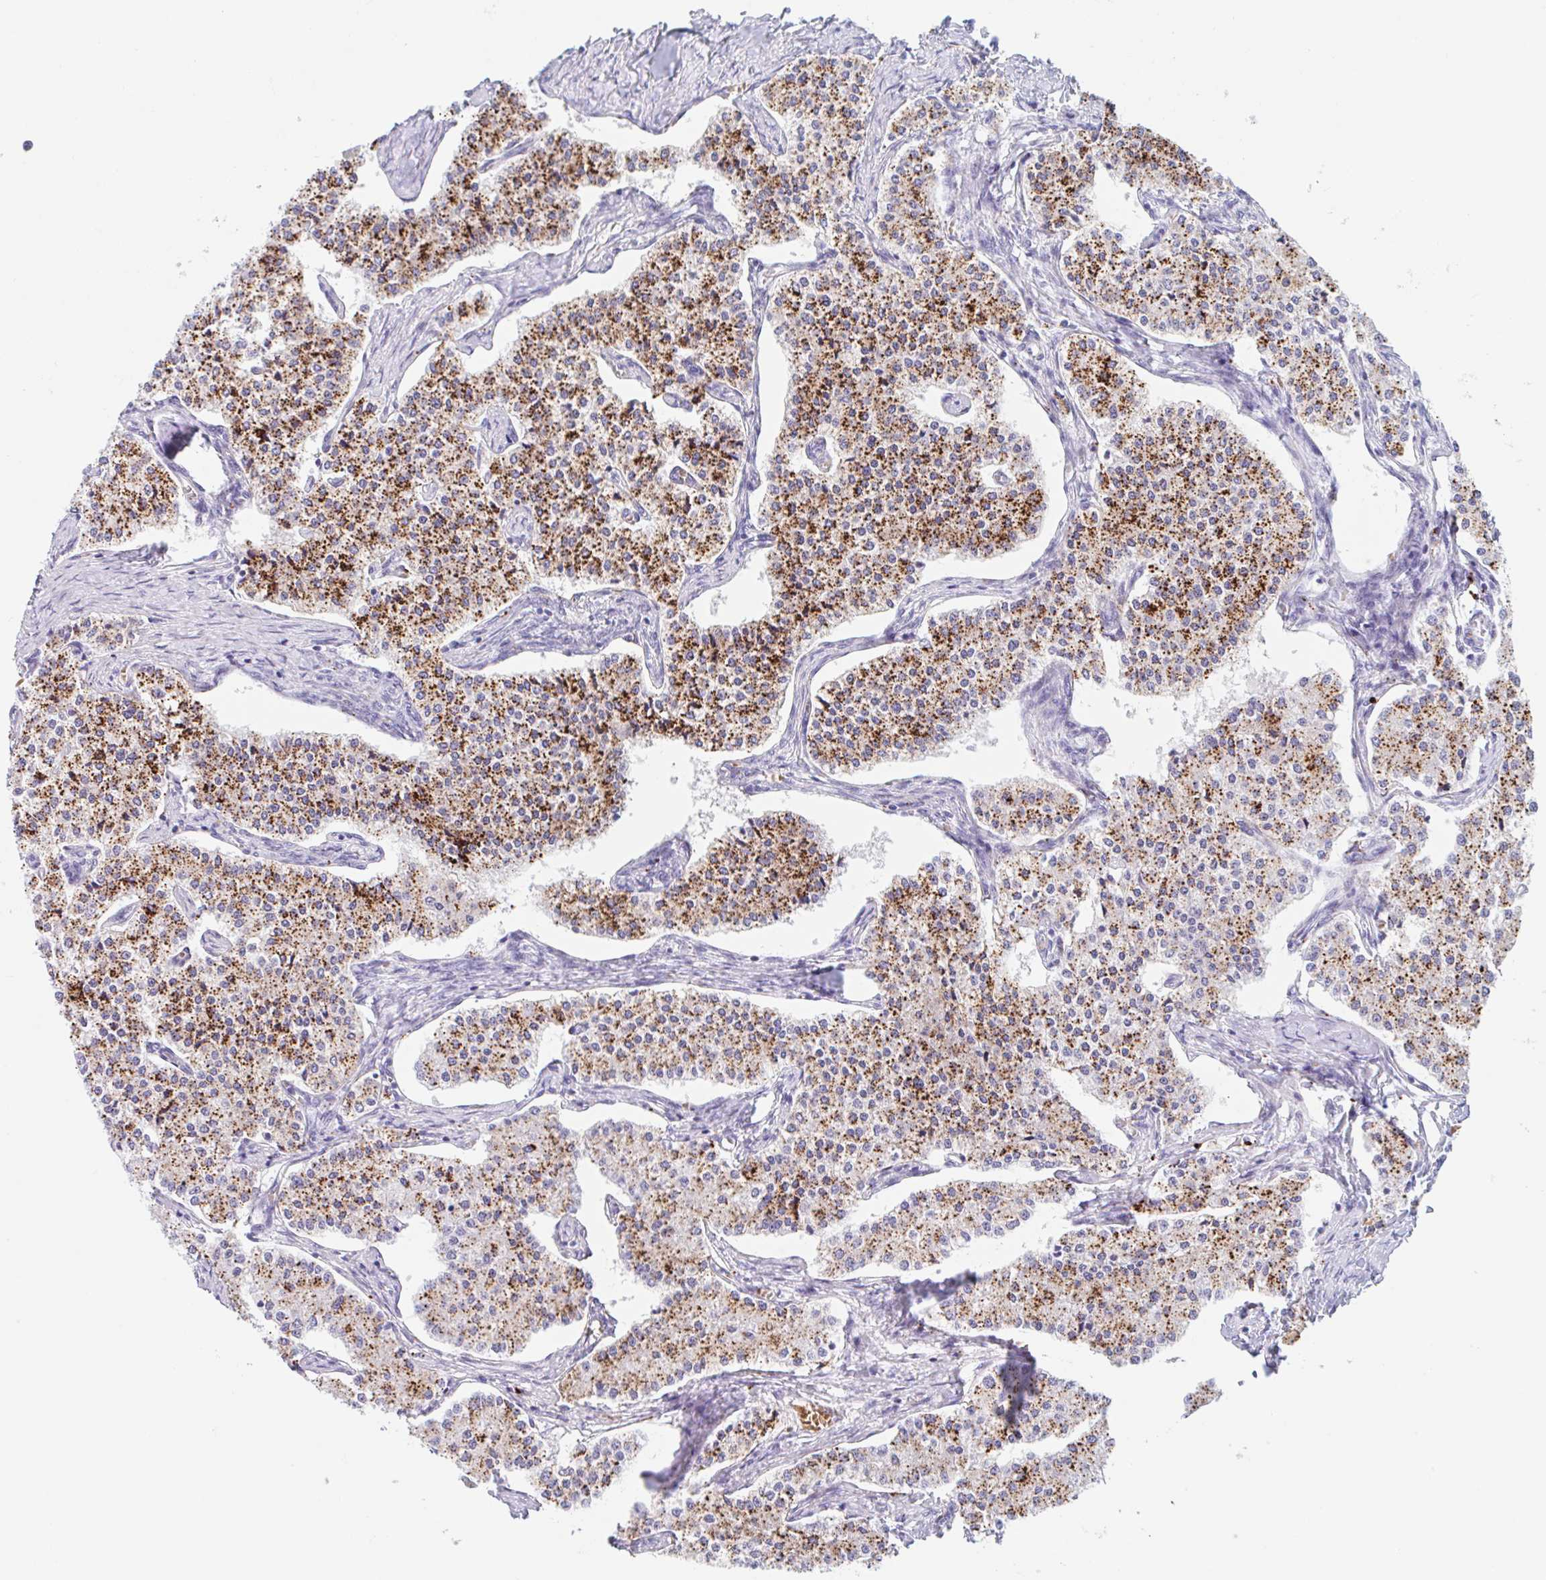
{"staining": {"intensity": "strong", "quantity": "25%-75%", "location": "cytoplasmic/membranous"}, "tissue": "carcinoid", "cell_type": "Tumor cells", "image_type": "cancer", "snomed": [{"axis": "morphology", "description": "Carcinoid, malignant, NOS"}, {"axis": "topography", "description": "Colon"}], "caption": "An image of carcinoid stained for a protein demonstrates strong cytoplasmic/membranous brown staining in tumor cells.", "gene": "ANKRD9", "patient": {"sex": "female", "age": 52}}